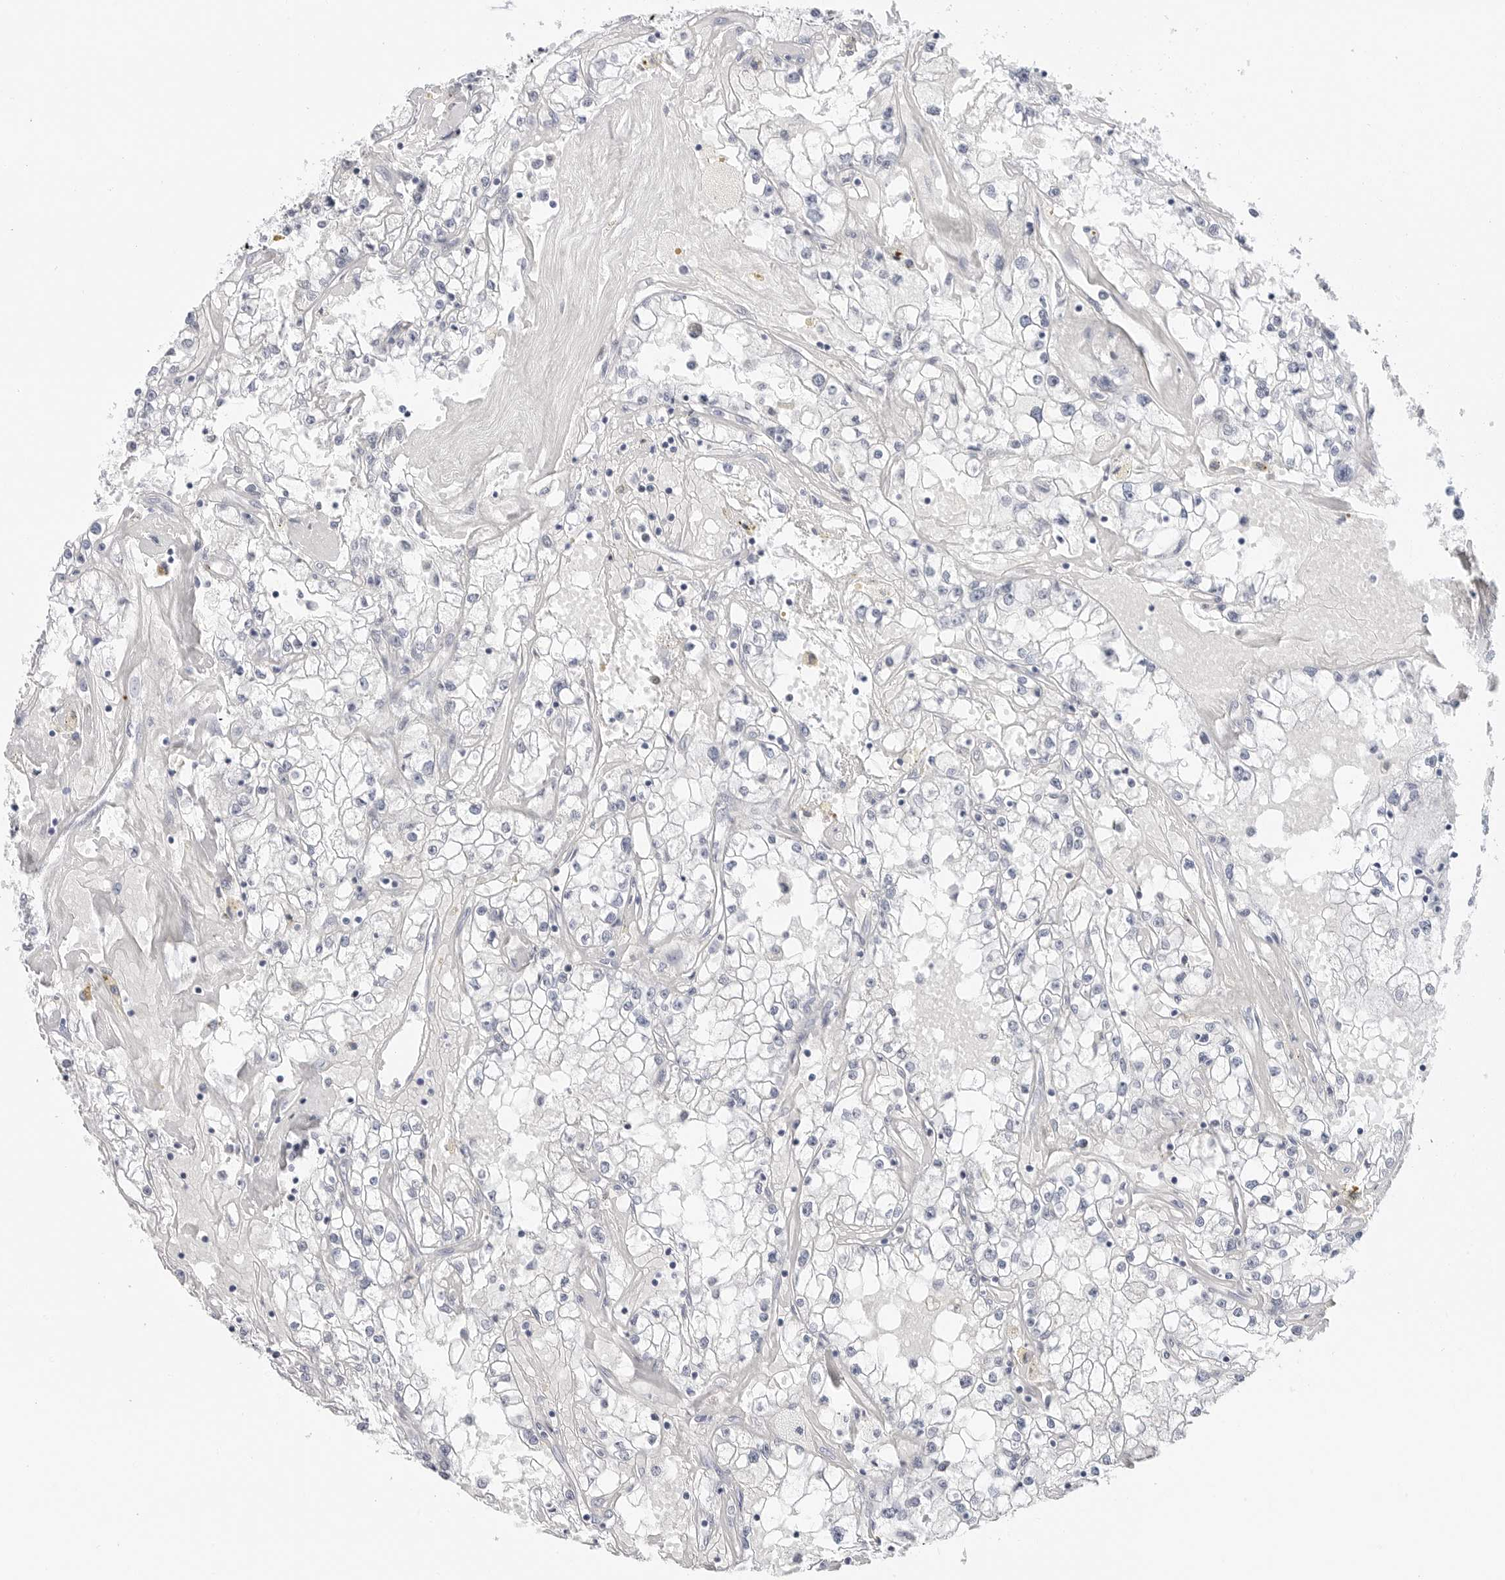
{"staining": {"intensity": "negative", "quantity": "none", "location": "none"}, "tissue": "renal cancer", "cell_type": "Tumor cells", "image_type": "cancer", "snomed": [{"axis": "morphology", "description": "Adenocarcinoma, NOS"}, {"axis": "topography", "description": "Kidney"}], "caption": "An IHC image of renal cancer is shown. There is no staining in tumor cells of renal cancer.", "gene": "MAP2K5", "patient": {"sex": "male", "age": 56}}